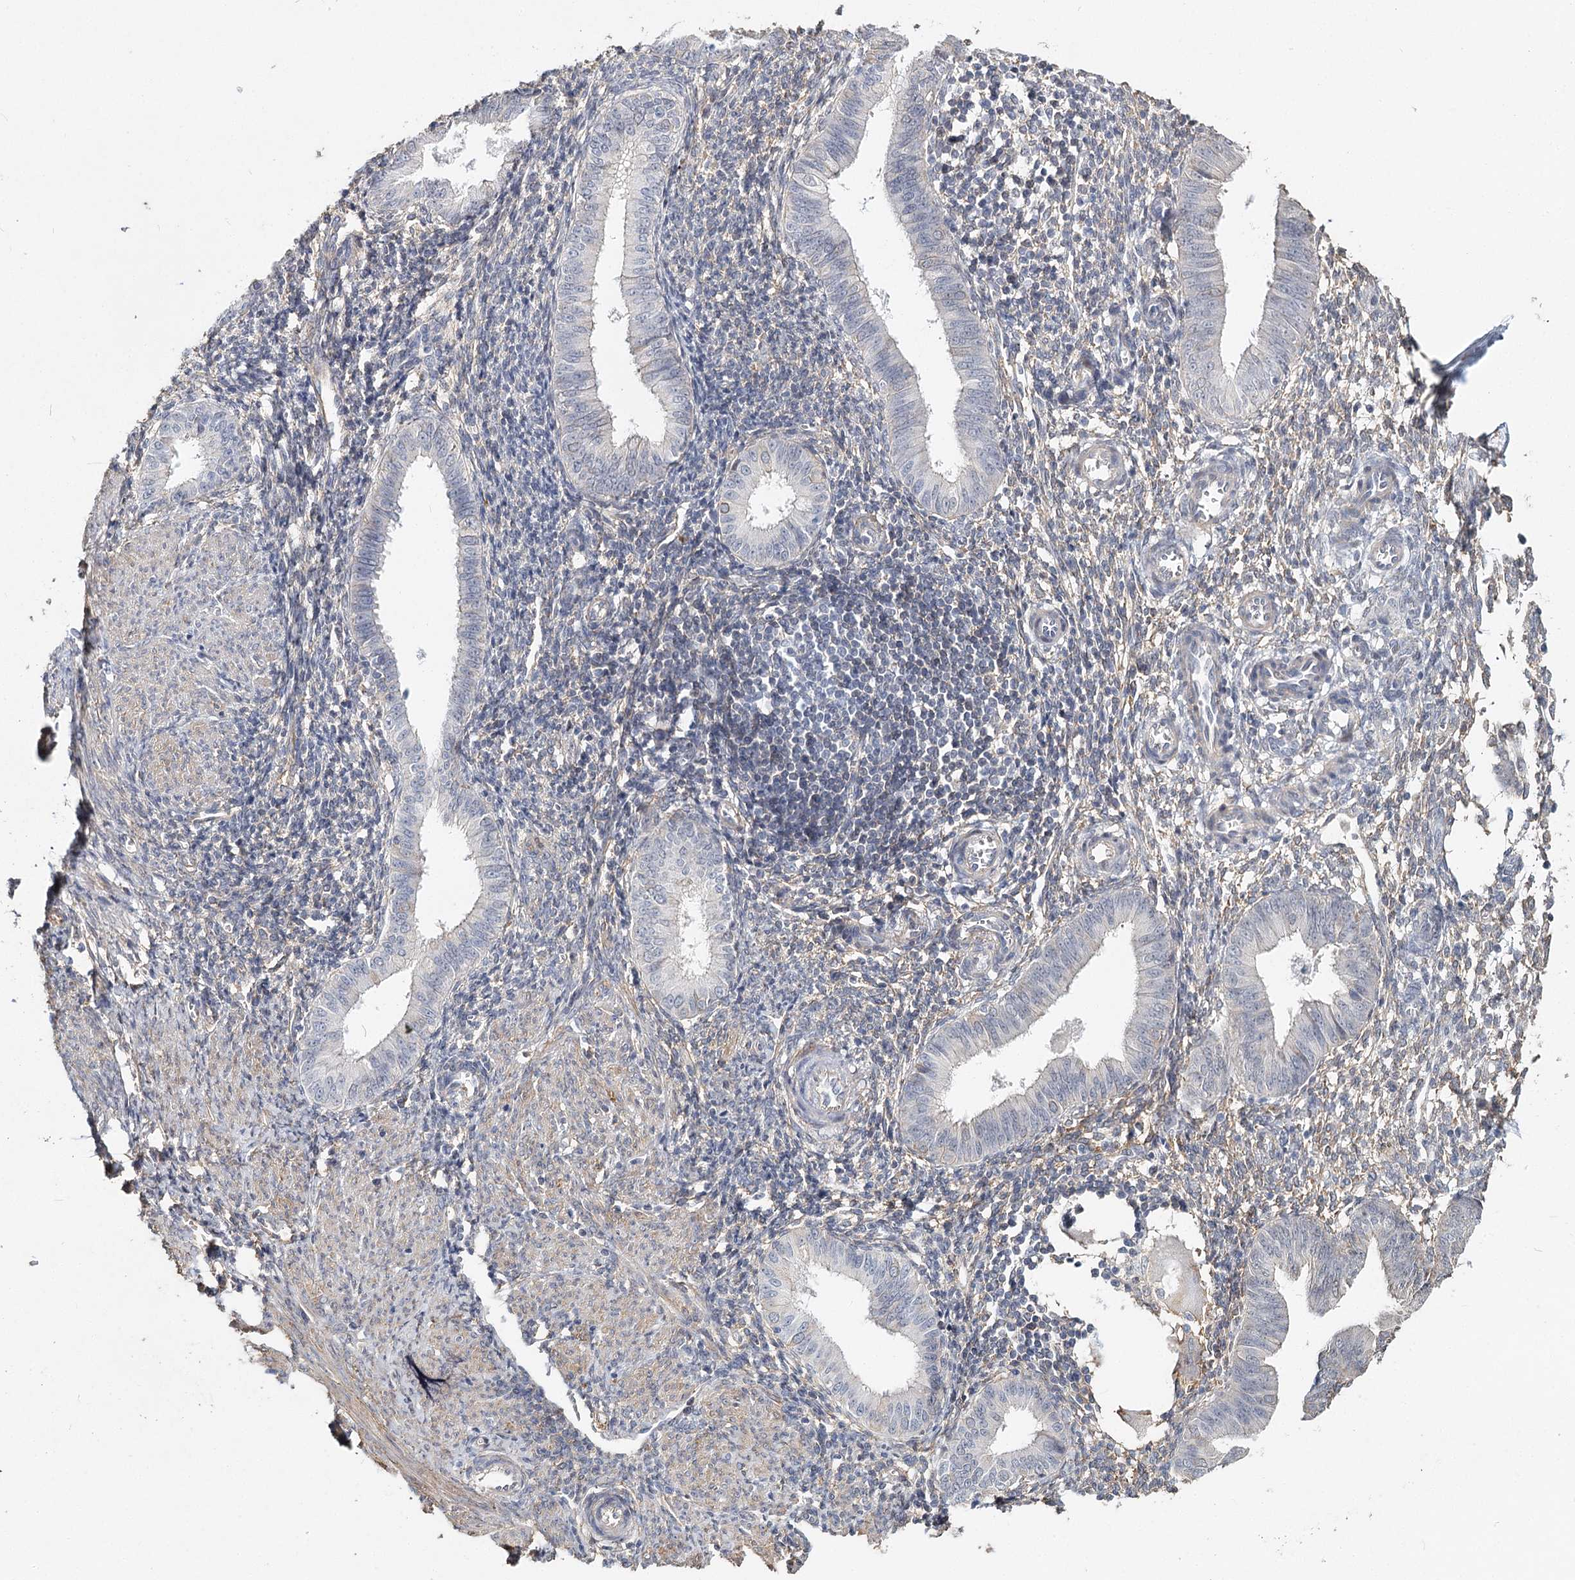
{"staining": {"intensity": "weak", "quantity": "<25%", "location": "cytoplasmic/membranous"}, "tissue": "endometrium", "cell_type": "Cells in endometrial stroma", "image_type": "normal", "snomed": [{"axis": "morphology", "description": "Normal tissue, NOS"}, {"axis": "topography", "description": "Uterus"}, {"axis": "topography", "description": "Endometrium"}], "caption": "An IHC photomicrograph of unremarkable endometrium is shown. There is no staining in cells in endometrial stroma of endometrium. (Immunohistochemistry (ihc), brightfield microscopy, high magnification).", "gene": "TMEM218", "patient": {"sex": "female", "age": 48}}